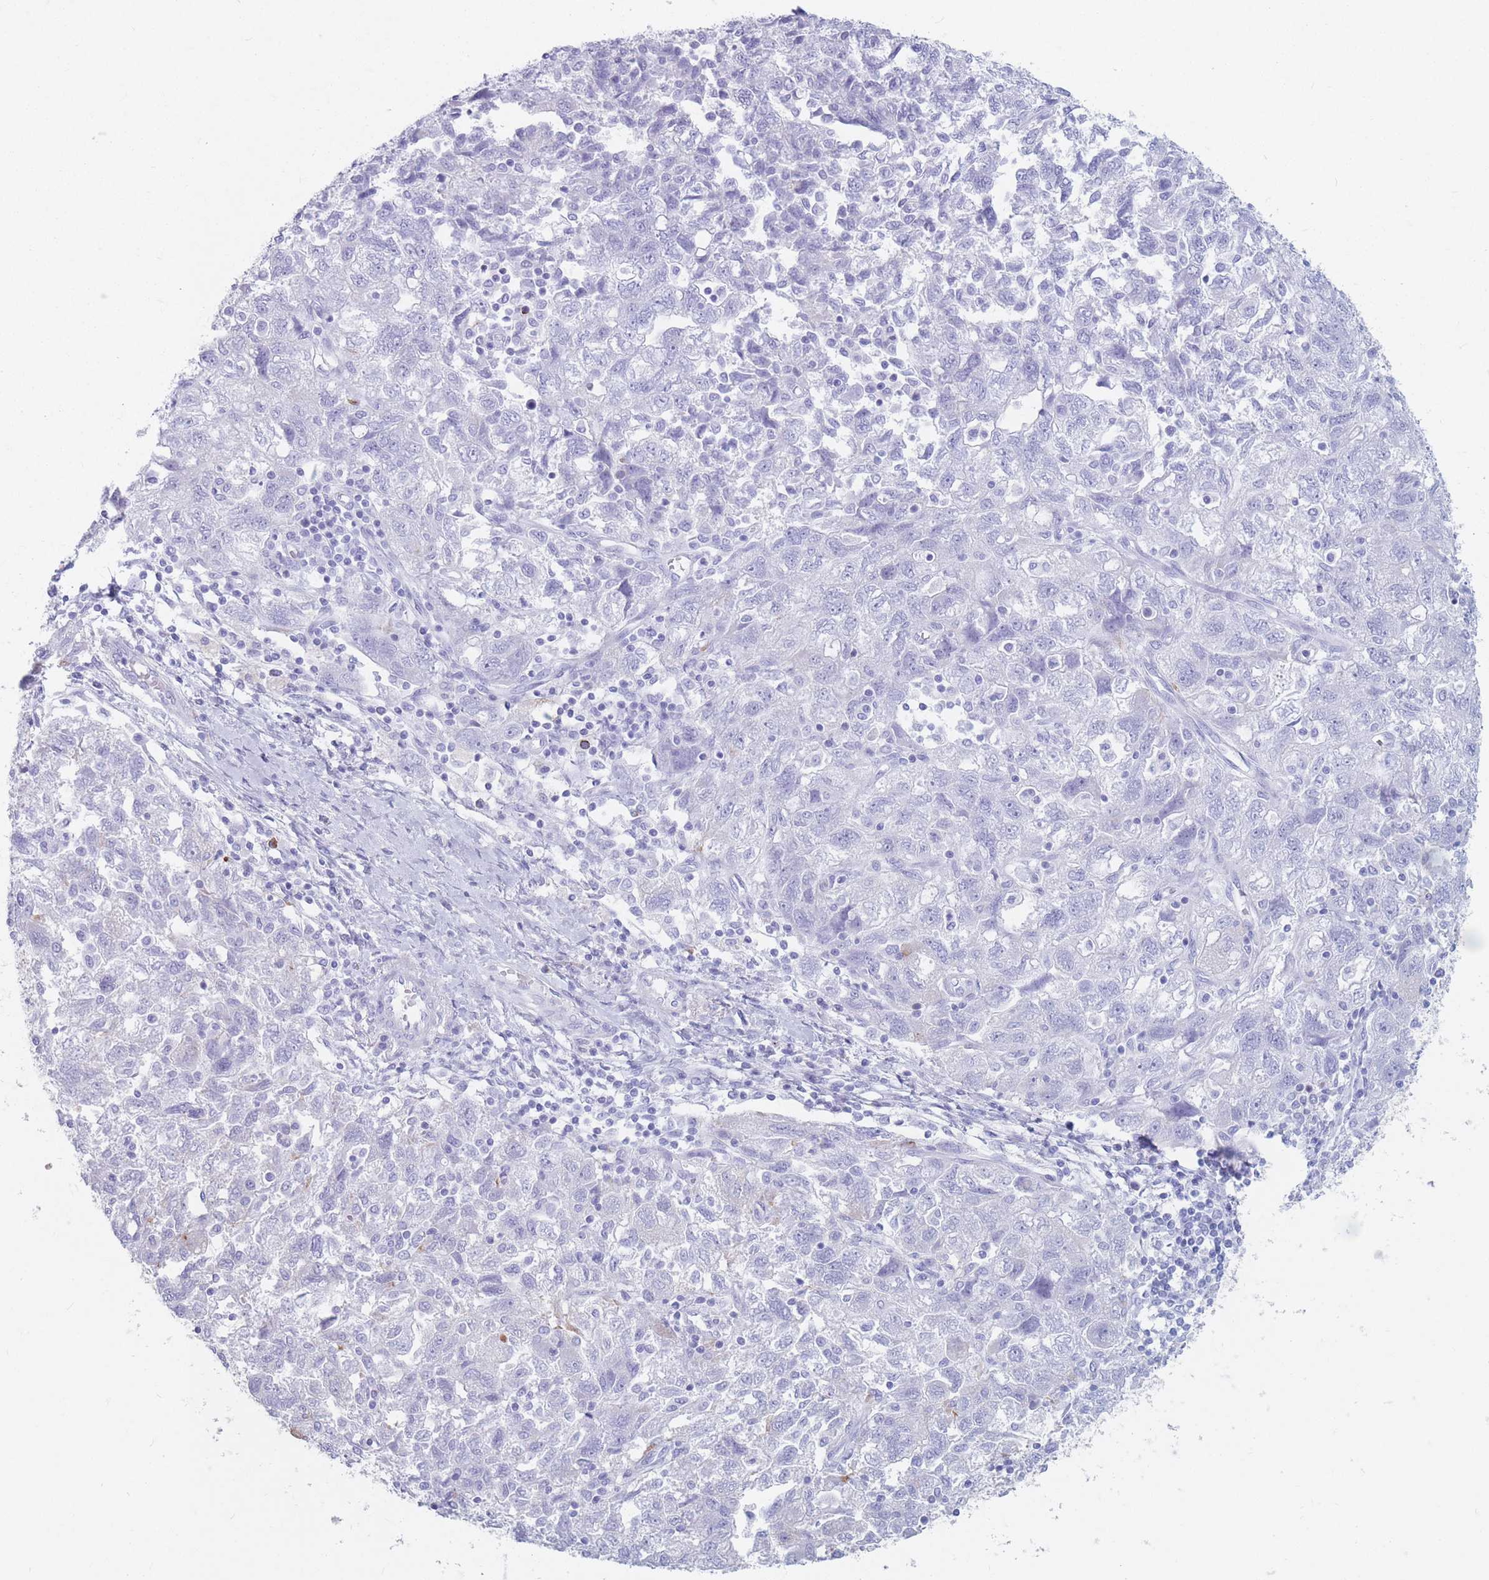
{"staining": {"intensity": "negative", "quantity": "none", "location": "none"}, "tissue": "ovarian cancer", "cell_type": "Tumor cells", "image_type": "cancer", "snomed": [{"axis": "morphology", "description": "Carcinoma, NOS"}, {"axis": "morphology", "description": "Cystadenocarcinoma, serous, NOS"}, {"axis": "topography", "description": "Ovary"}], "caption": "Tumor cells show no significant protein expression in ovarian cancer. (Brightfield microscopy of DAB immunohistochemistry (IHC) at high magnification).", "gene": "ST3GAL5", "patient": {"sex": "female", "age": 69}}